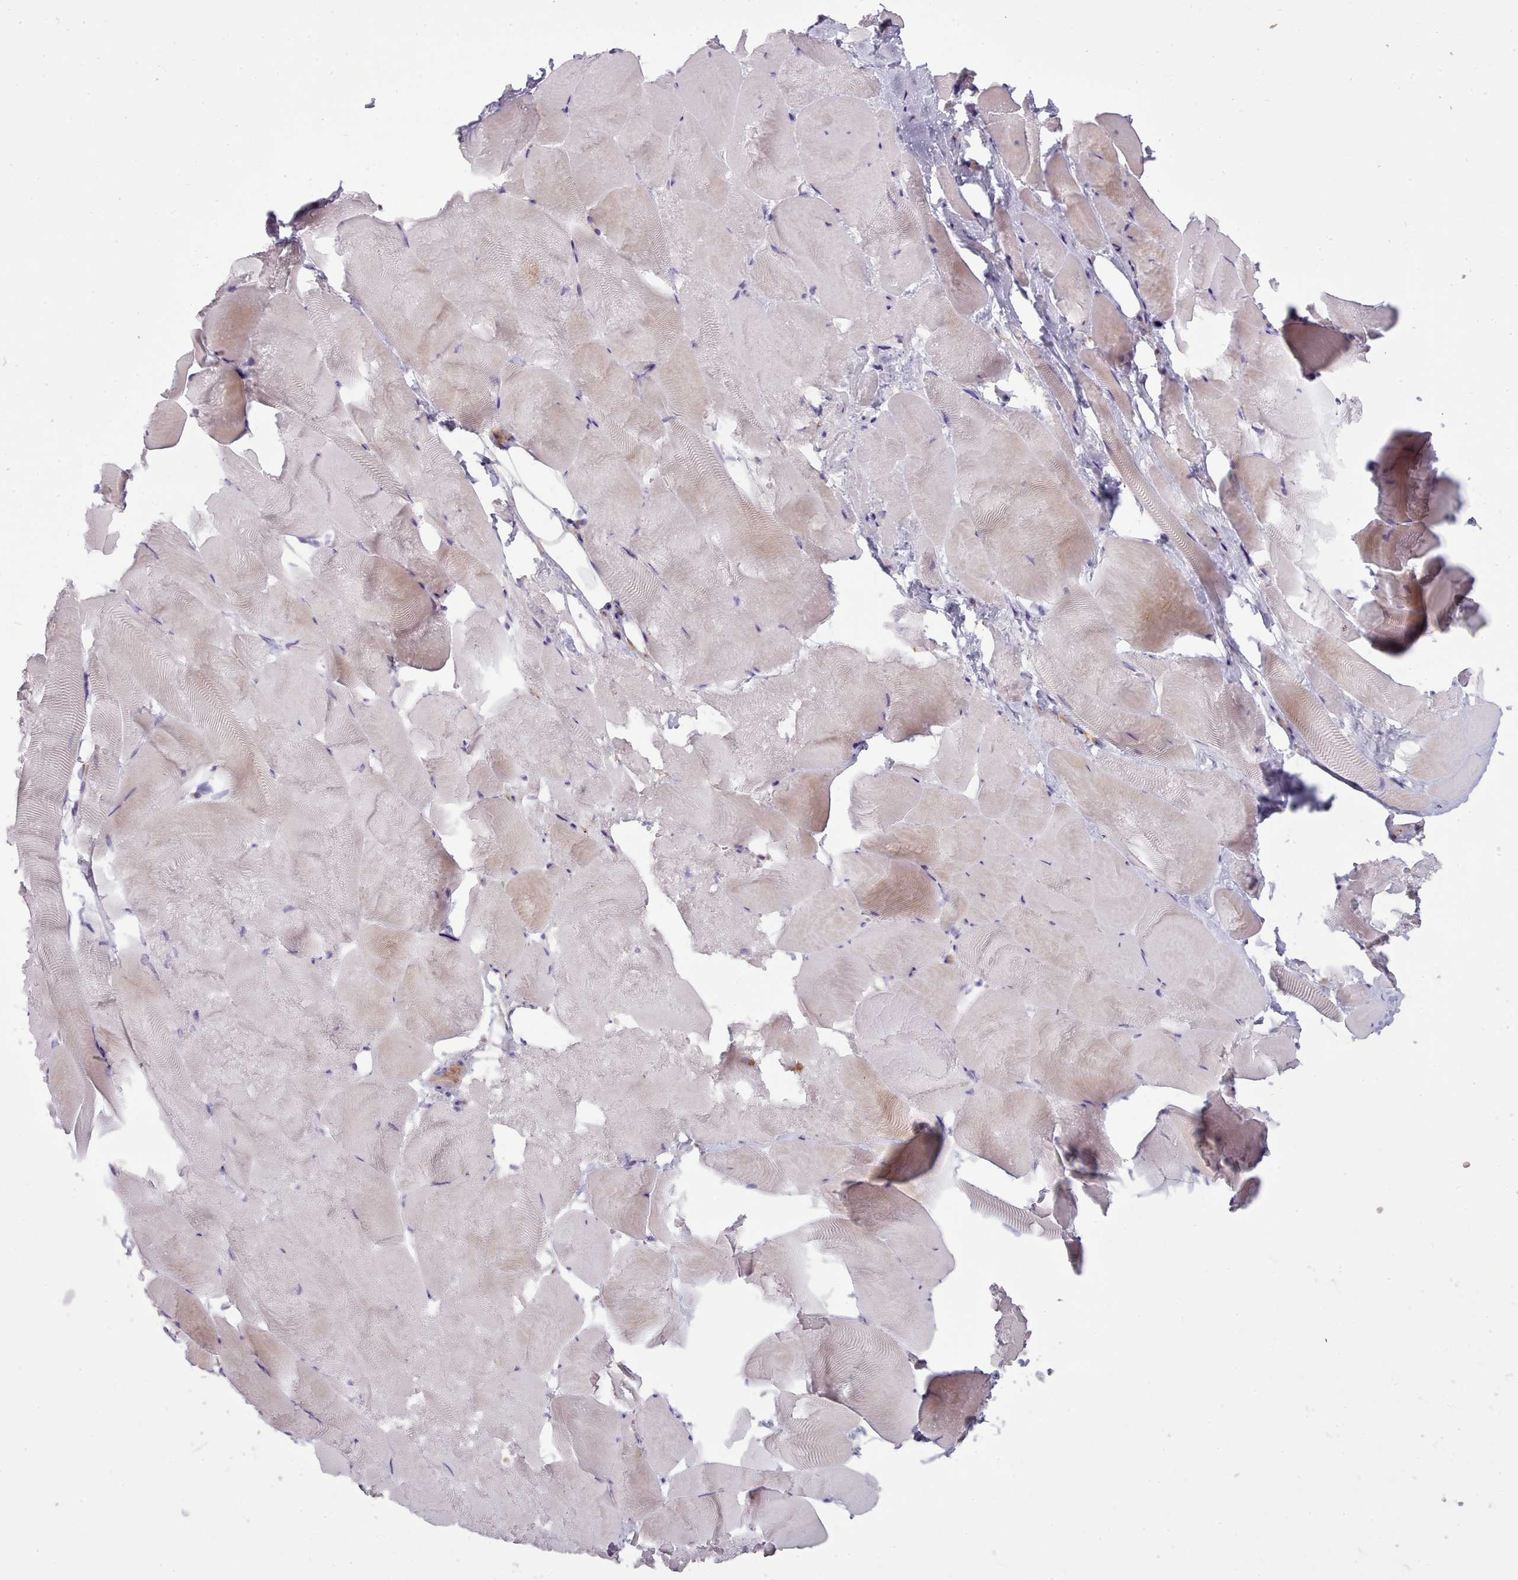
{"staining": {"intensity": "weak", "quantity": "<25%", "location": "cytoplasmic/membranous"}, "tissue": "skeletal muscle", "cell_type": "Myocytes", "image_type": "normal", "snomed": [{"axis": "morphology", "description": "Normal tissue, NOS"}, {"axis": "topography", "description": "Skeletal muscle"}], "caption": "This is a image of immunohistochemistry (IHC) staining of normal skeletal muscle, which shows no staining in myocytes. Nuclei are stained in blue.", "gene": "NDST2", "patient": {"sex": "female", "age": 64}}